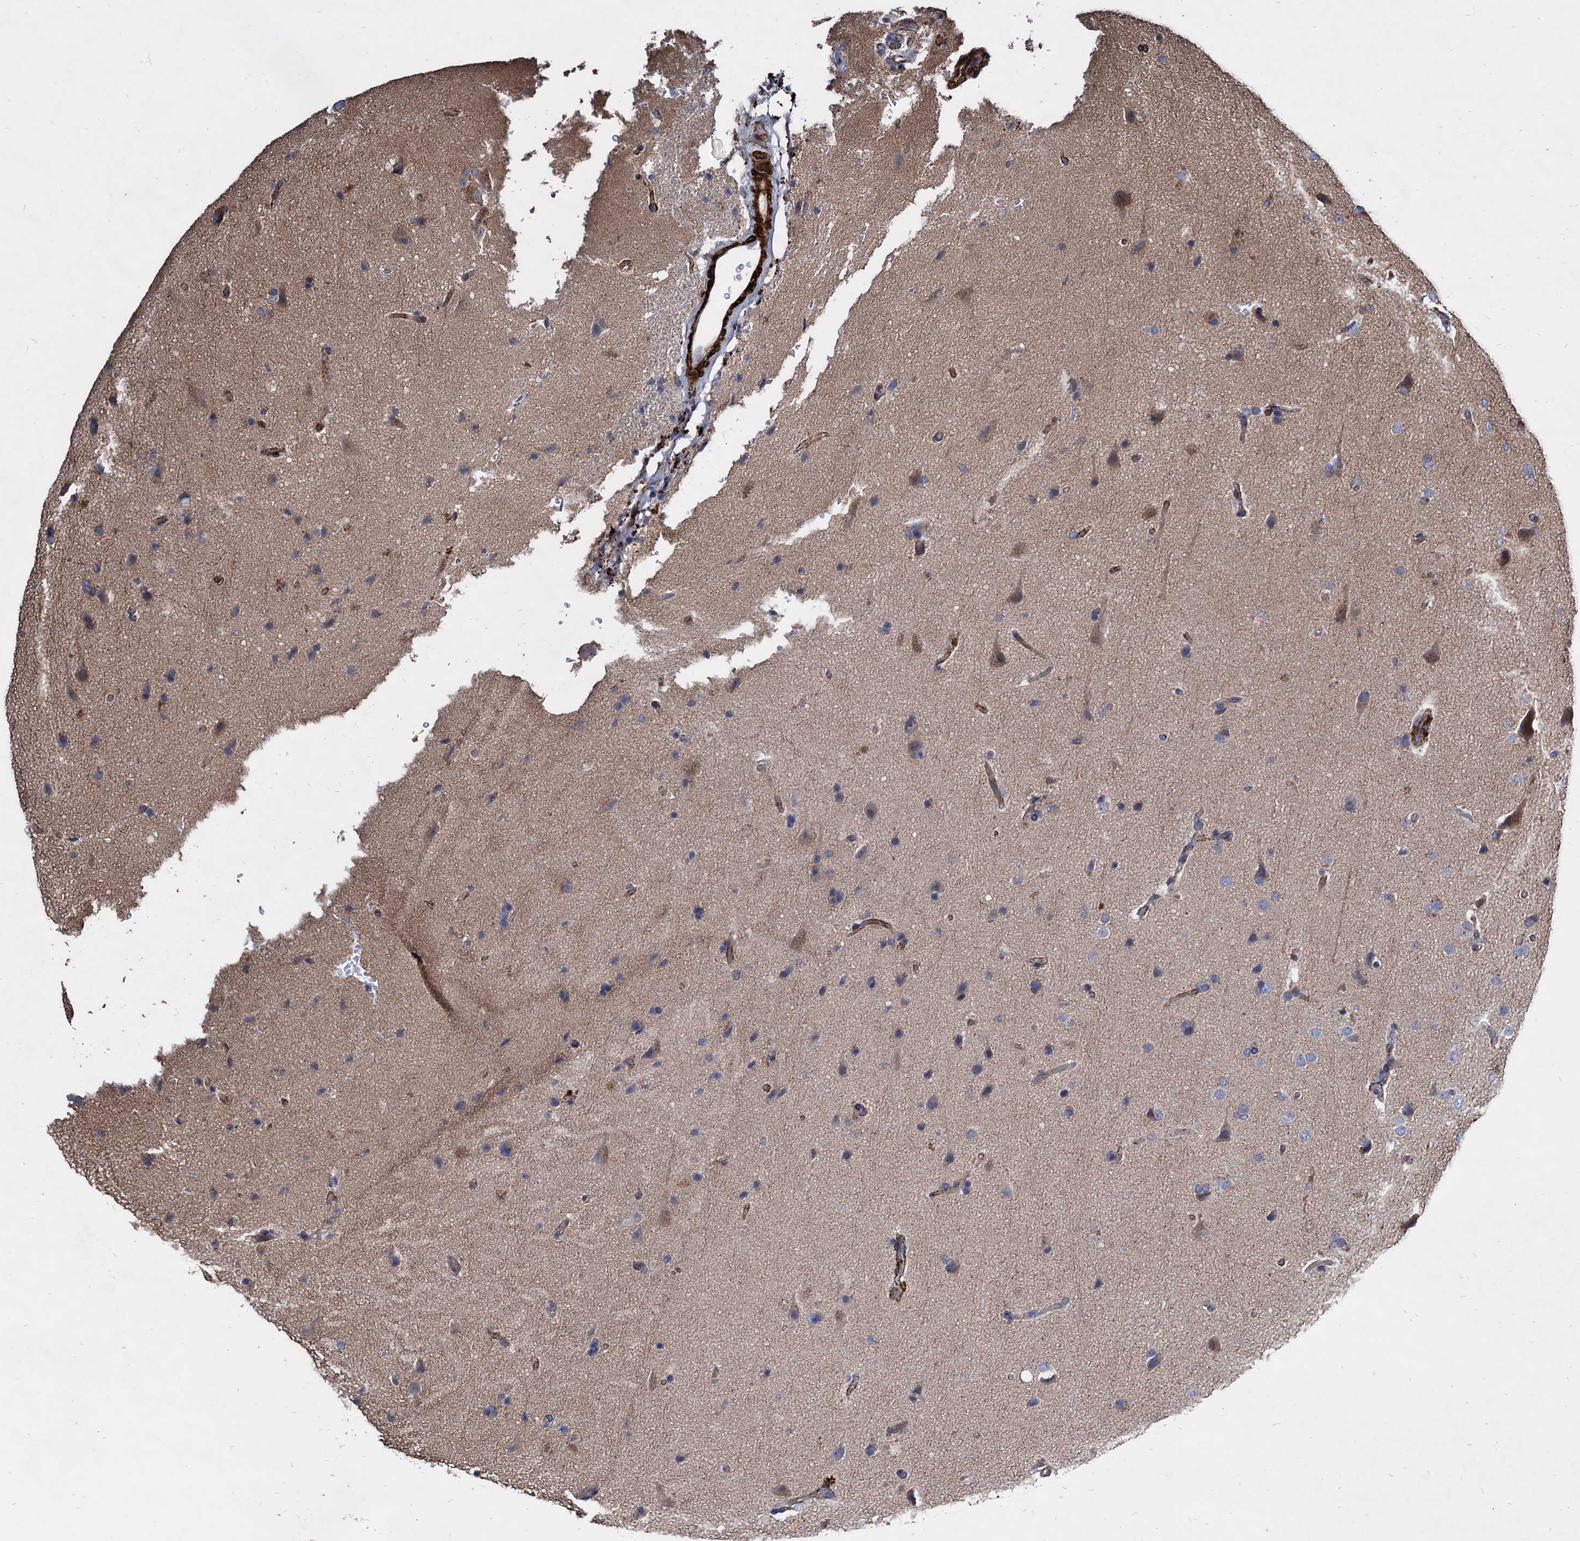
{"staining": {"intensity": "negative", "quantity": "none", "location": "none"}, "tissue": "glioma", "cell_type": "Tumor cells", "image_type": "cancer", "snomed": [{"axis": "morphology", "description": "Glioma, malignant, High grade"}, {"axis": "topography", "description": "Brain"}], "caption": "Immunohistochemistry histopathology image of neoplastic tissue: human glioma stained with DAB (3,3'-diaminobenzidine) demonstrates no significant protein expression in tumor cells.", "gene": "WDR11", "patient": {"sex": "male", "age": 72}}